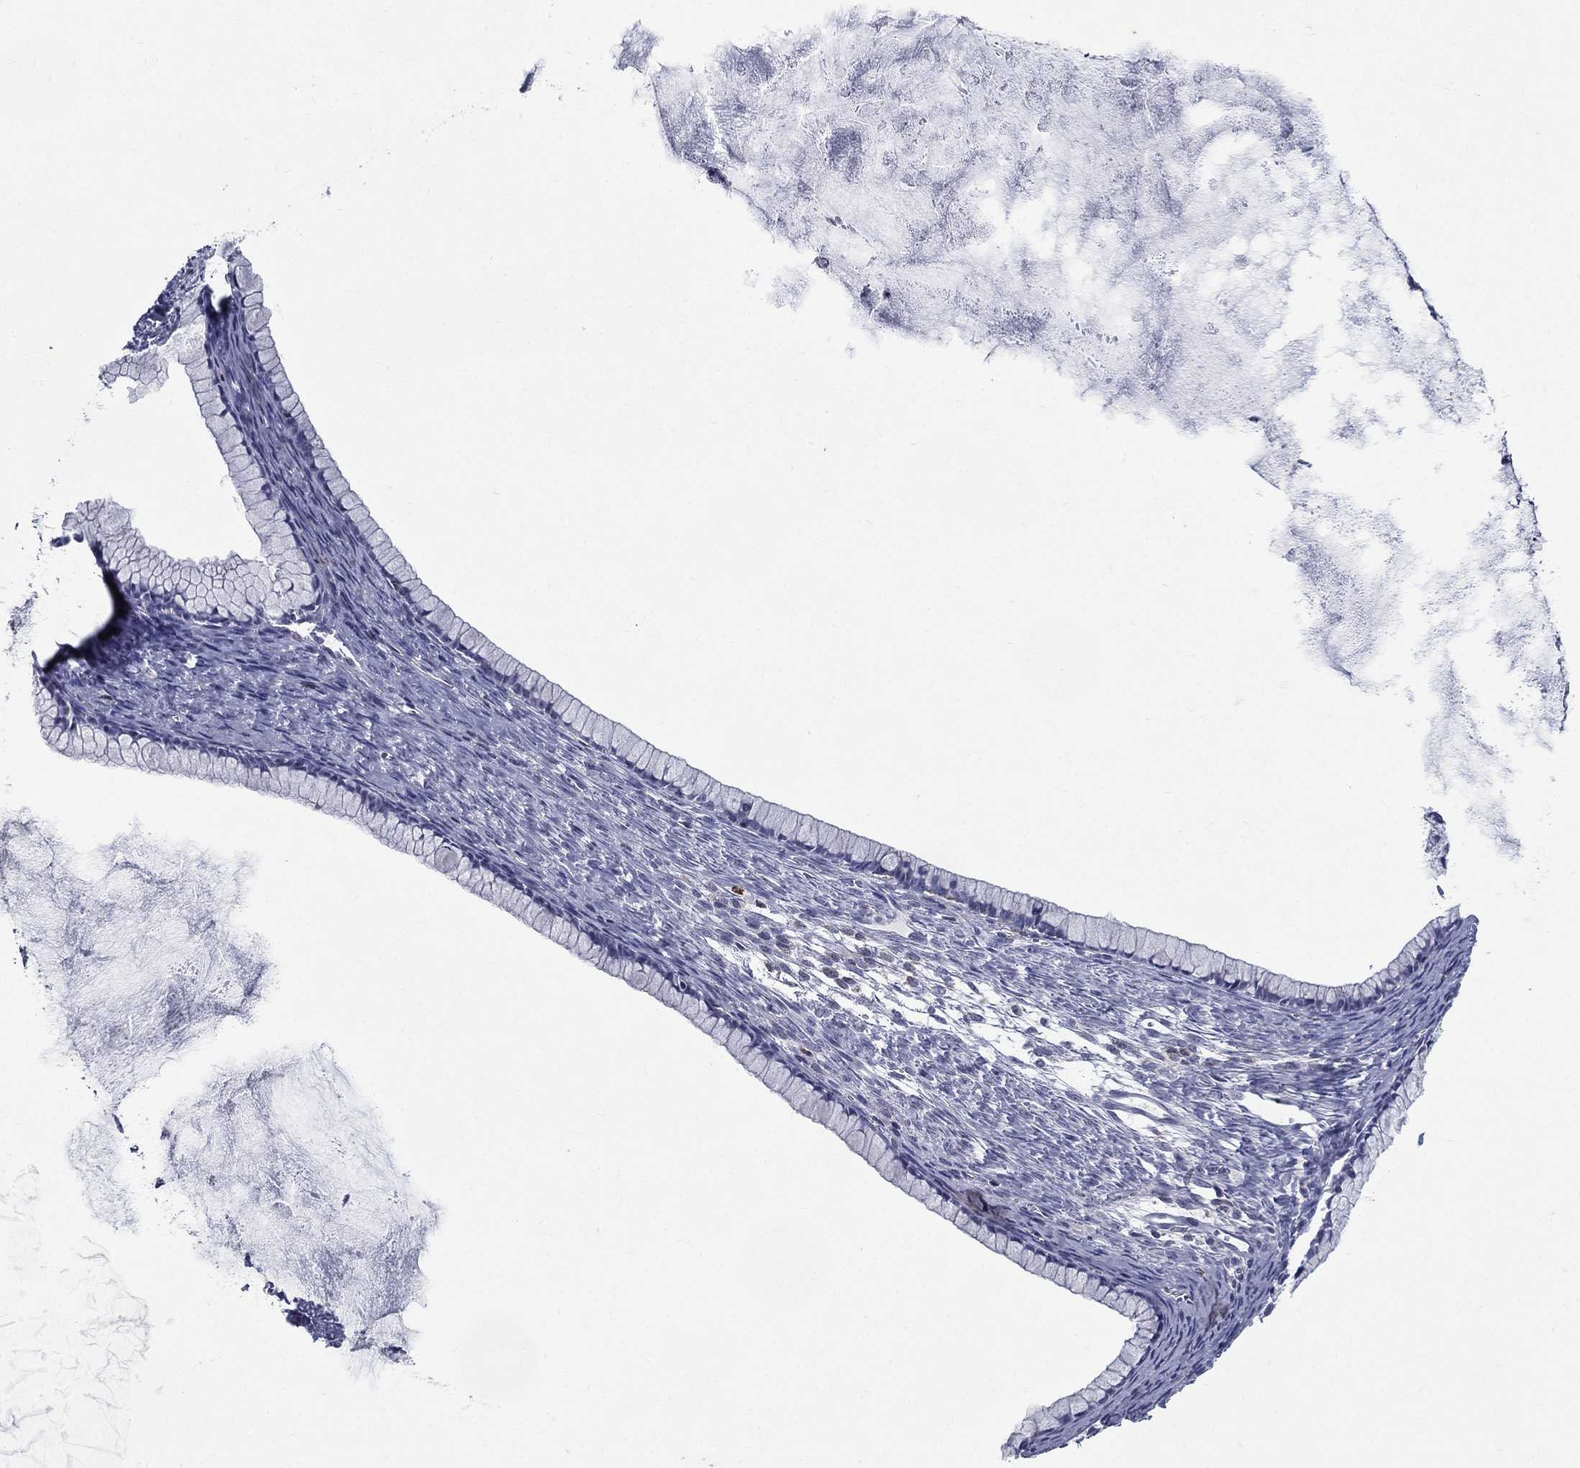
{"staining": {"intensity": "negative", "quantity": "none", "location": "none"}, "tissue": "ovarian cancer", "cell_type": "Tumor cells", "image_type": "cancer", "snomed": [{"axis": "morphology", "description": "Cystadenocarcinoma, mucinous, NOS"}, {"axis": "topography", "description": "Ovary"}], "caption": "High power microscopy histopathology image of an IHC image of ovarian cancer (mucinous cystadenocarcinoma), revealing no significant positivity in tumor cells.", "gene": "EVI2B", "patient": {"sex": "female", "age": 41}}